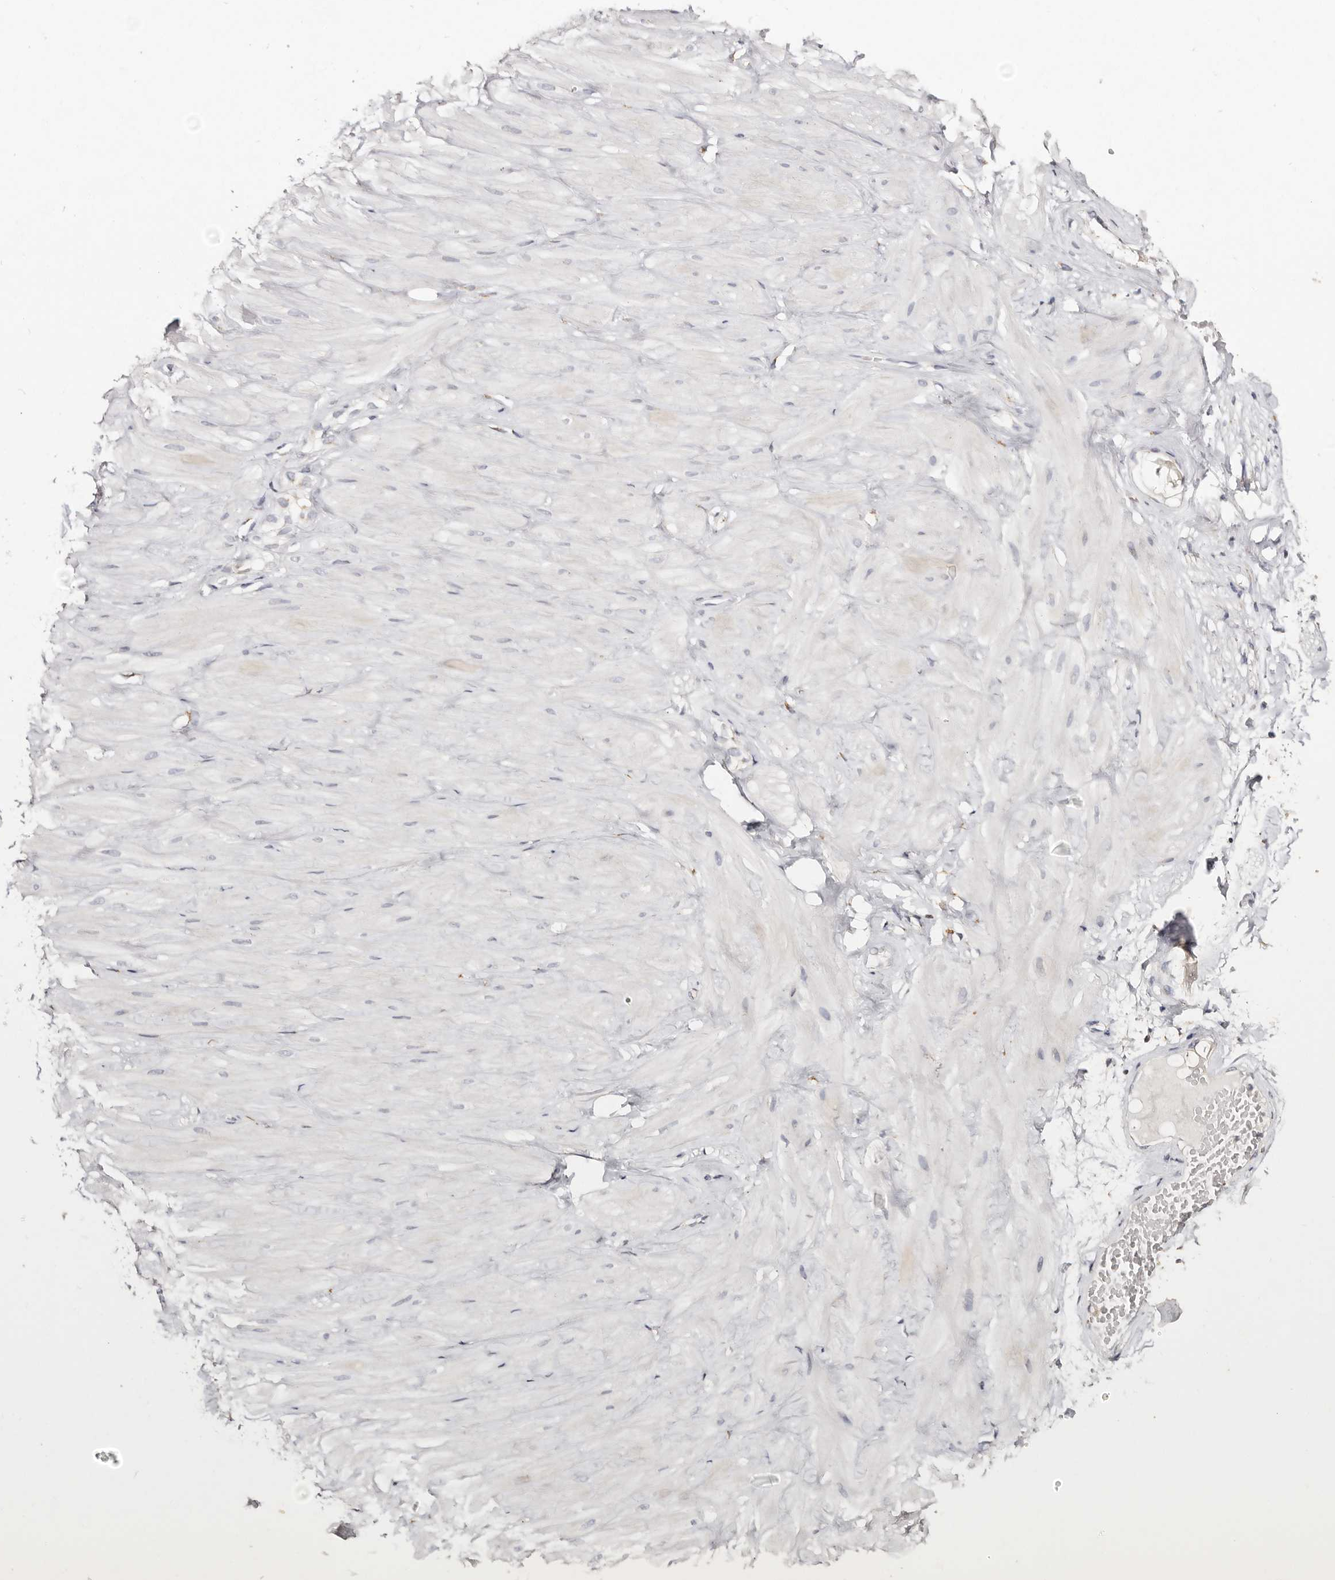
{"staining": {"intensity": "negative", "quantity": "none", "location": "none"}, "tissue": "adipose tissue", "cell_type": "Adipocytes", "image_type": "normal", "snomed": [{"axis": "morphology", "description": "Normal tissue, NOS"}, {"axis": "topography", "description": "Adipose tissue"}, {"axis": "topography", "description": "Vascular tissue"}, {"axis": "topography", "description": "Peripheral nerve tissue"}], "caption": "An image of adipose tissue stained for a protein demonstrates no brown staining in adipocytes. (Brightfield microscopy of DAB (3,3'-diaminobenzidine) immunohistochemistry (IHC) at high magnification).", "gene": "LGALS7B", "patient": {"sex": "male", "age": 25}}